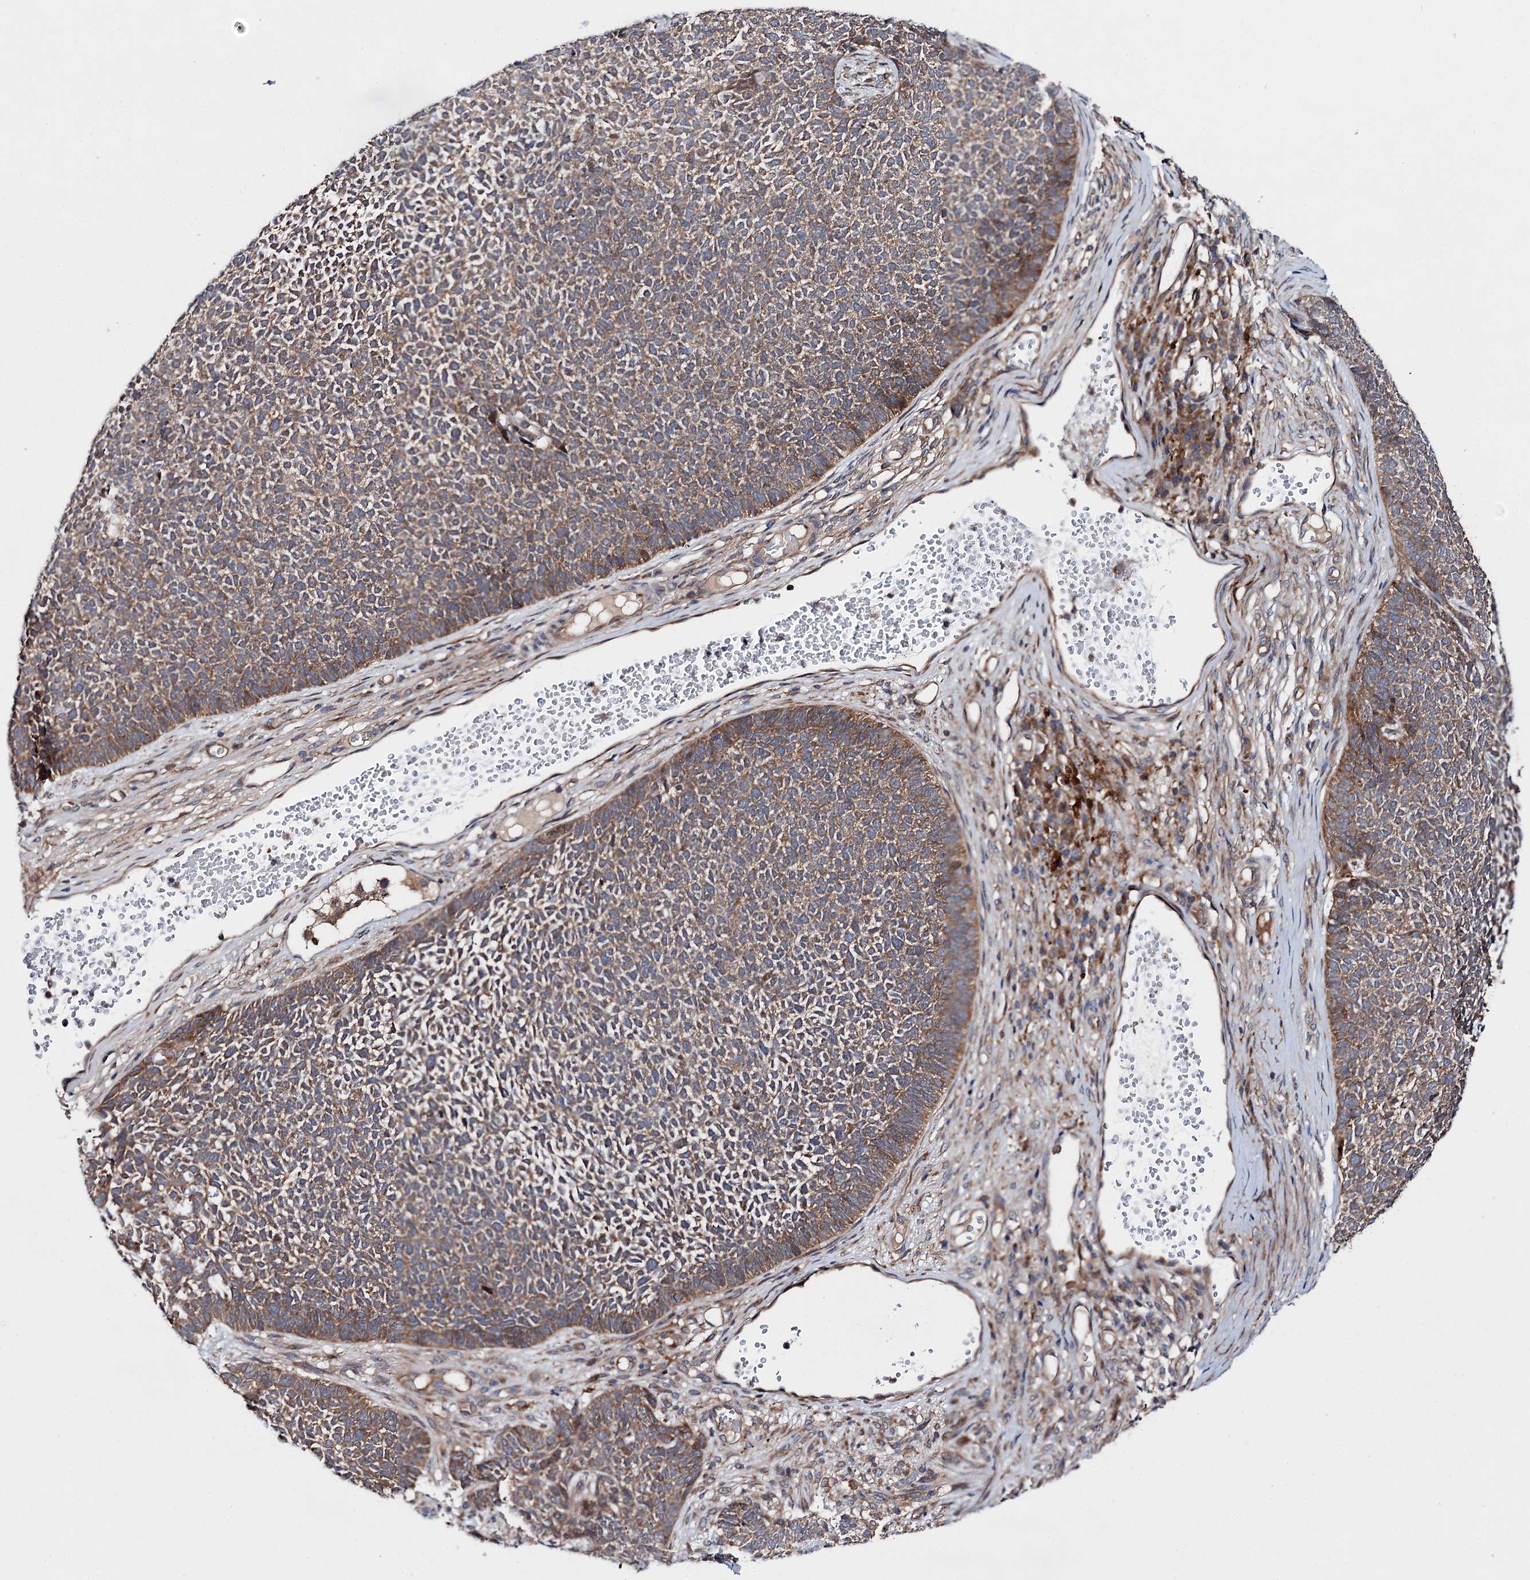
{"staining": {"intensity": "moderate", "quantity": ">75%", "location": "cytoplasmic/membranous"}, "tissue": "skin cancer", "cell_type": "Tumor cells", "image_type": "cancer", "snomed": [{"axis": "morphology", "description": "Basal cell carcinoma"}, {"axis": "topography", "description": "Skin"}], "caption": "A brown stain highlights moderate cytoplasmic/membranous positivity of a protein in skin cancer (basal cell carcinoma) tumor cells. (DAB IHC, brown staining for protein, blue staining for nuclei).", "gene": "NAA25", "patient": {"sex": "female", "age": 84}}